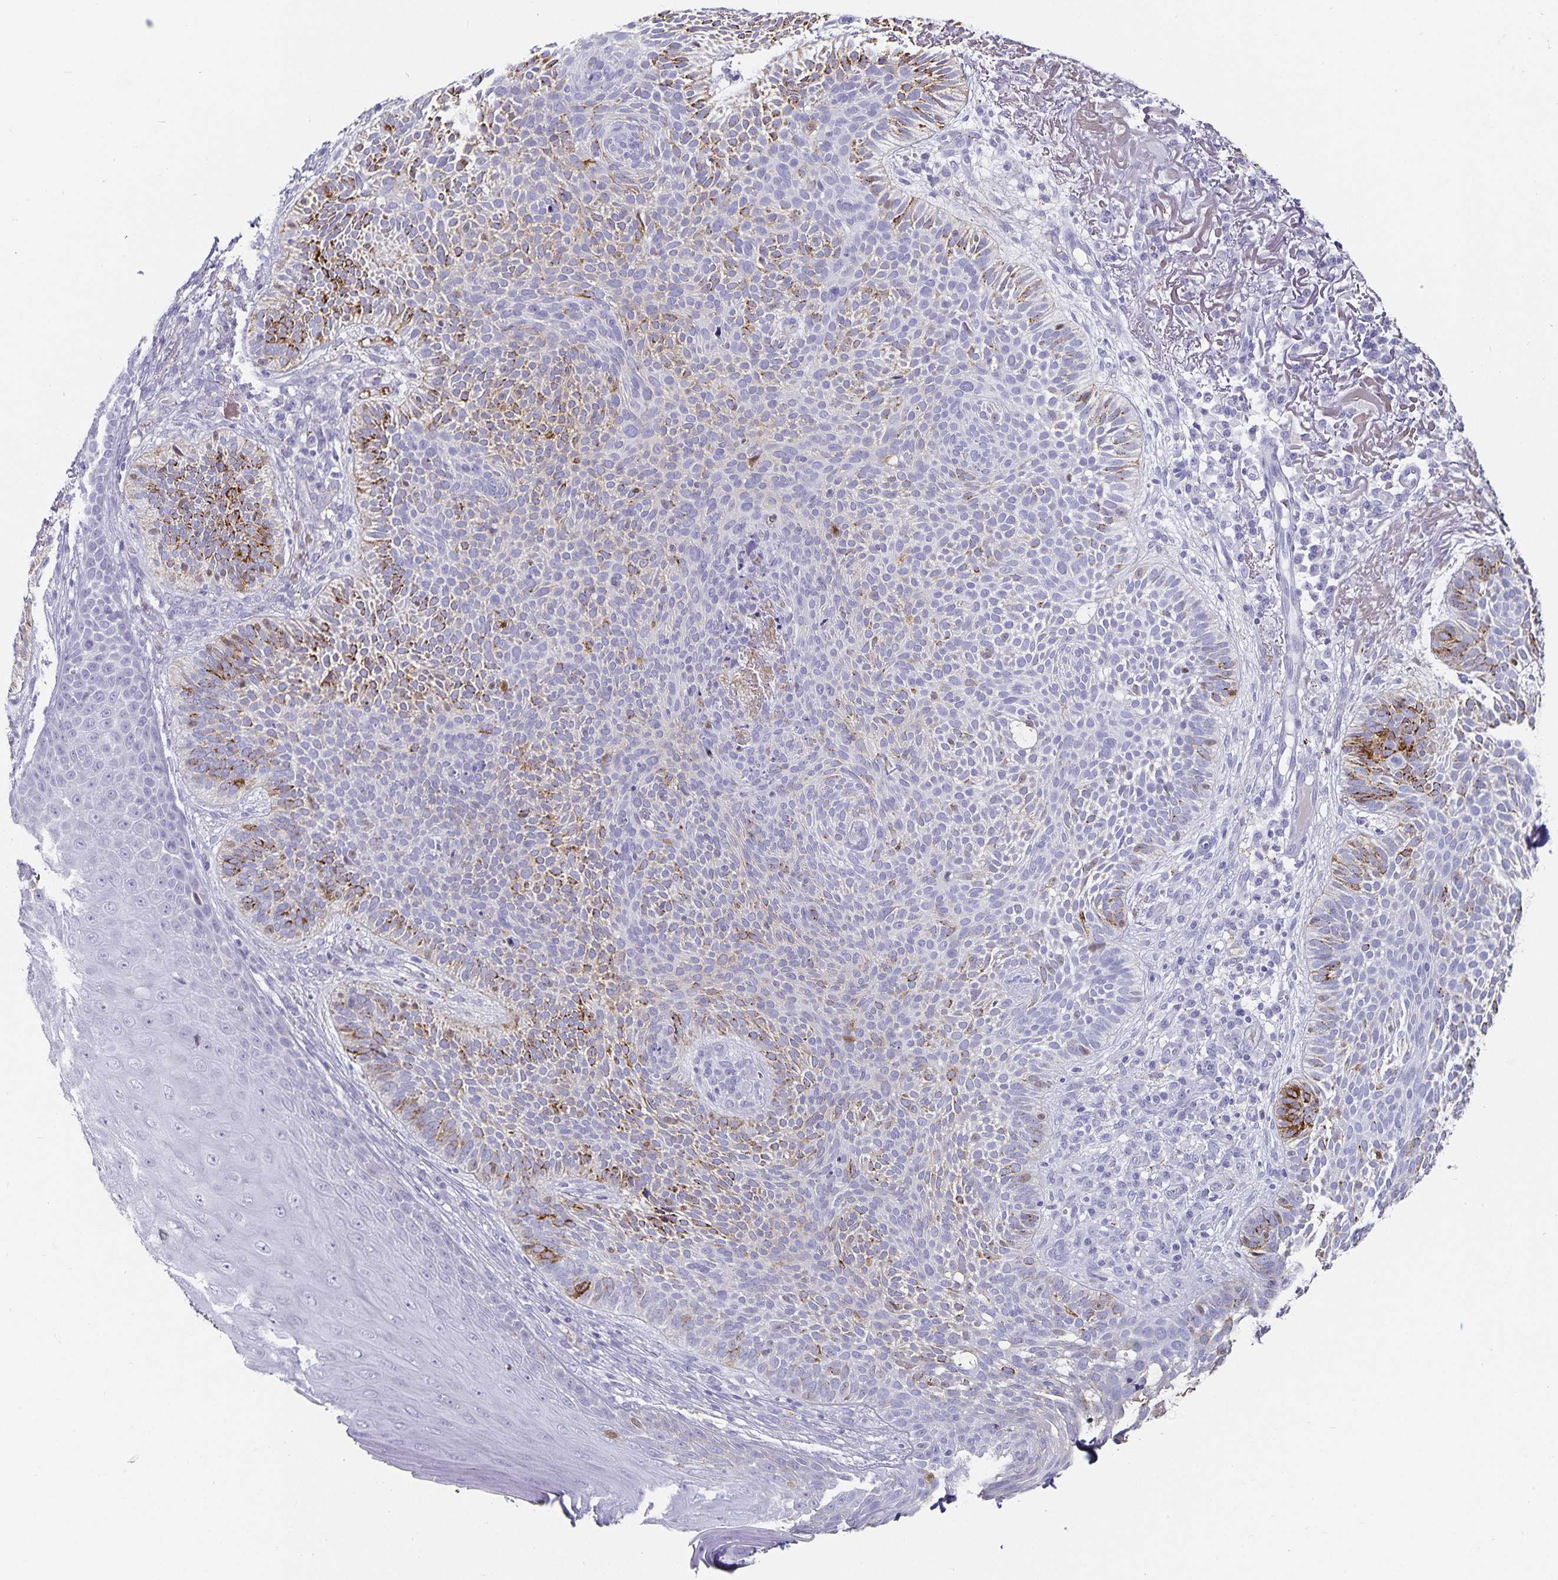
{"staining": {"intensity": "moderate", "quantity": "25%-75%", "location": "cytoplasmic/membranous"}, "tissue": "skin cancer", "cell_type": "Tumor cells", "image_type": "cancer", "snomed": [{"axis": "morphology", "description": "Basal cell carcinoma"}, {"axis": "topography", "description": "Skin"}, {"axis": "topography", "description": "Skin of face"}], "caption": "Moderate cytoplasmic/membranous protein staining is appreciated in approximately 25%-75% of tumor cells in basal cell carcinoma (skin). Using DAB (3,3'-diaminobenzidine) (brown) and hematoxylin (blue) stains, captured at high magnification using brightfield microscopy.", "gene": "CHGA", "patient": {"sex": "female", "age": 82}}